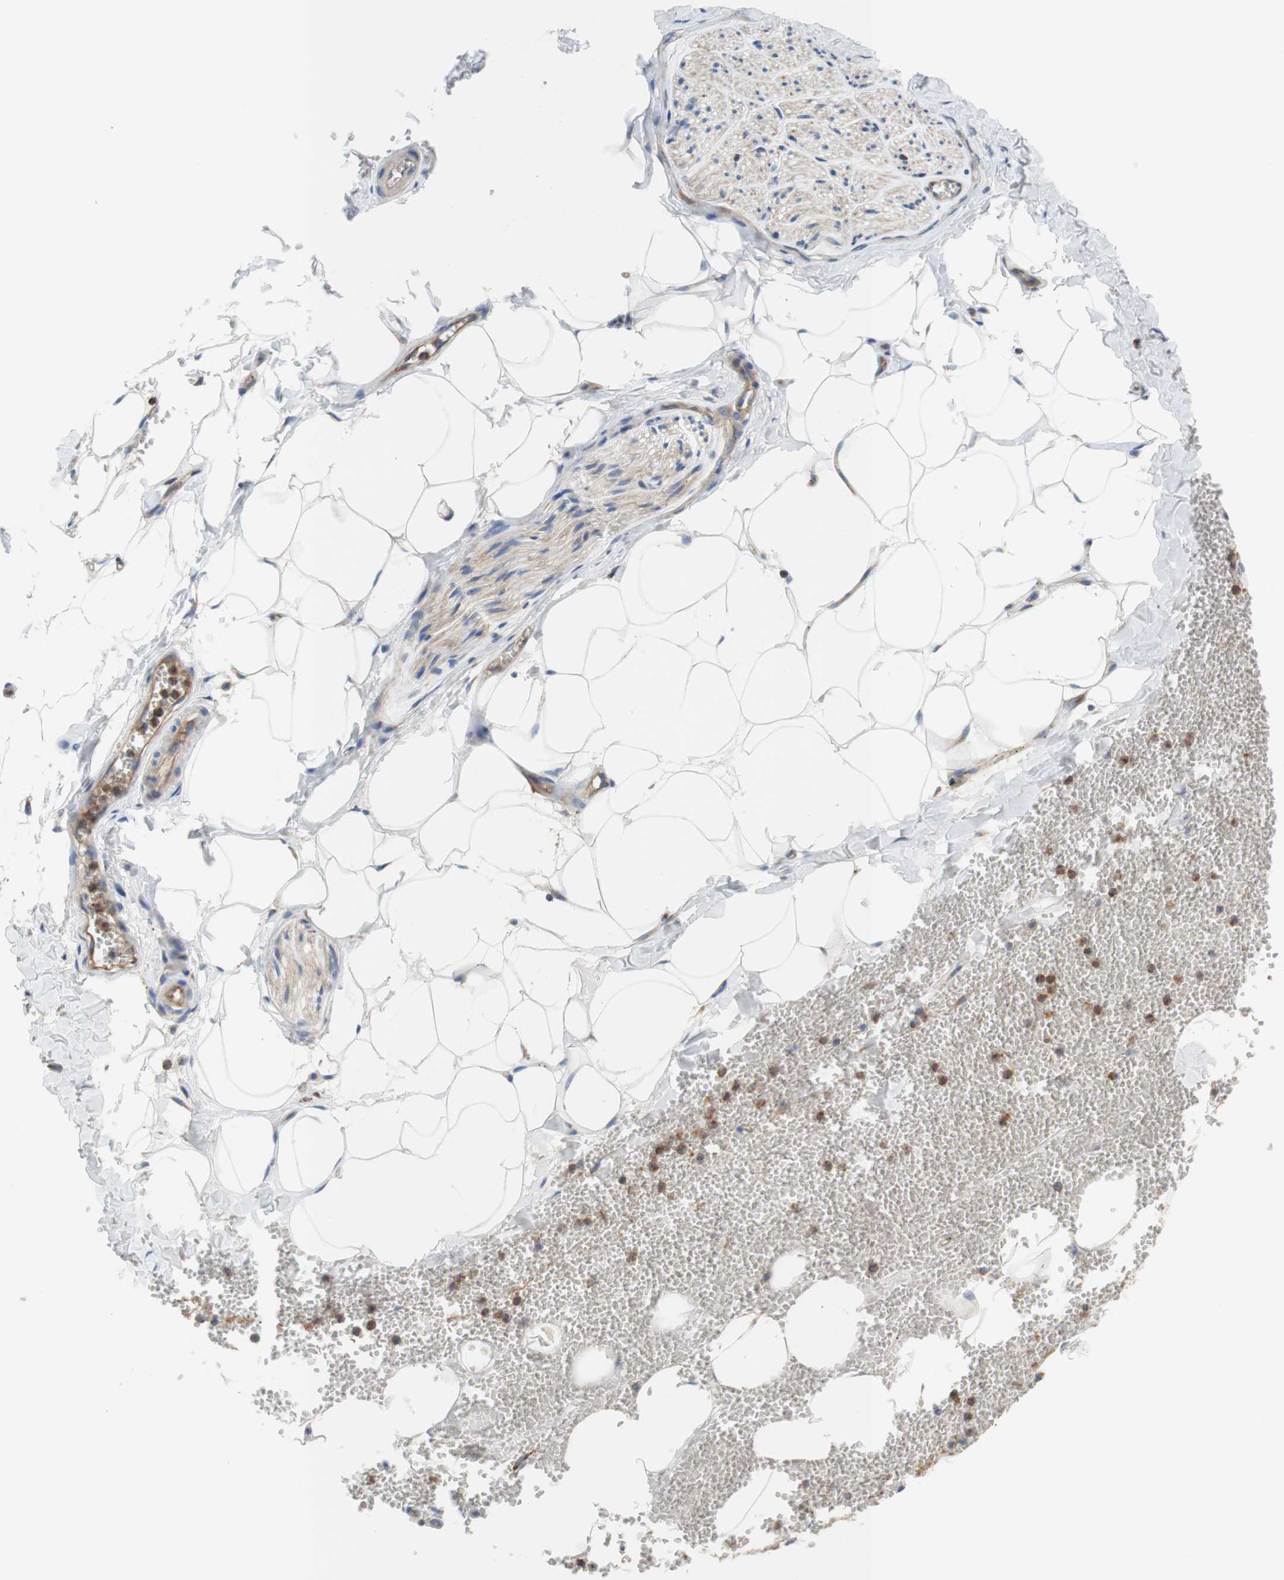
{"staining": {"intensity": "weak", "quantity": ">75%", "location": "cytoplasmic/membranous"}, "tissue": "adipose tissue", "cell_type": "Adipocytes", "image_type": "normal", "snomed": [{"axis": "morphology", "description": "Normal tissue, NOS"}, {"axis": "topography", "description": "Adipose tissue"}, {"axis": "topography", "description": "Peripheral nerve tissue"}], "caption": "The image demonstrates a brown stain indicating the presence of a protein in the cytoplasmic/membranous of adipocytes in adipose tissue. The staining was performed using DAB, with brown indicating positive protein expression. Nuclei are stained blue with hematoxylin.", "gene": "STOM", "patient": {"sex": "male", "age": 52}}